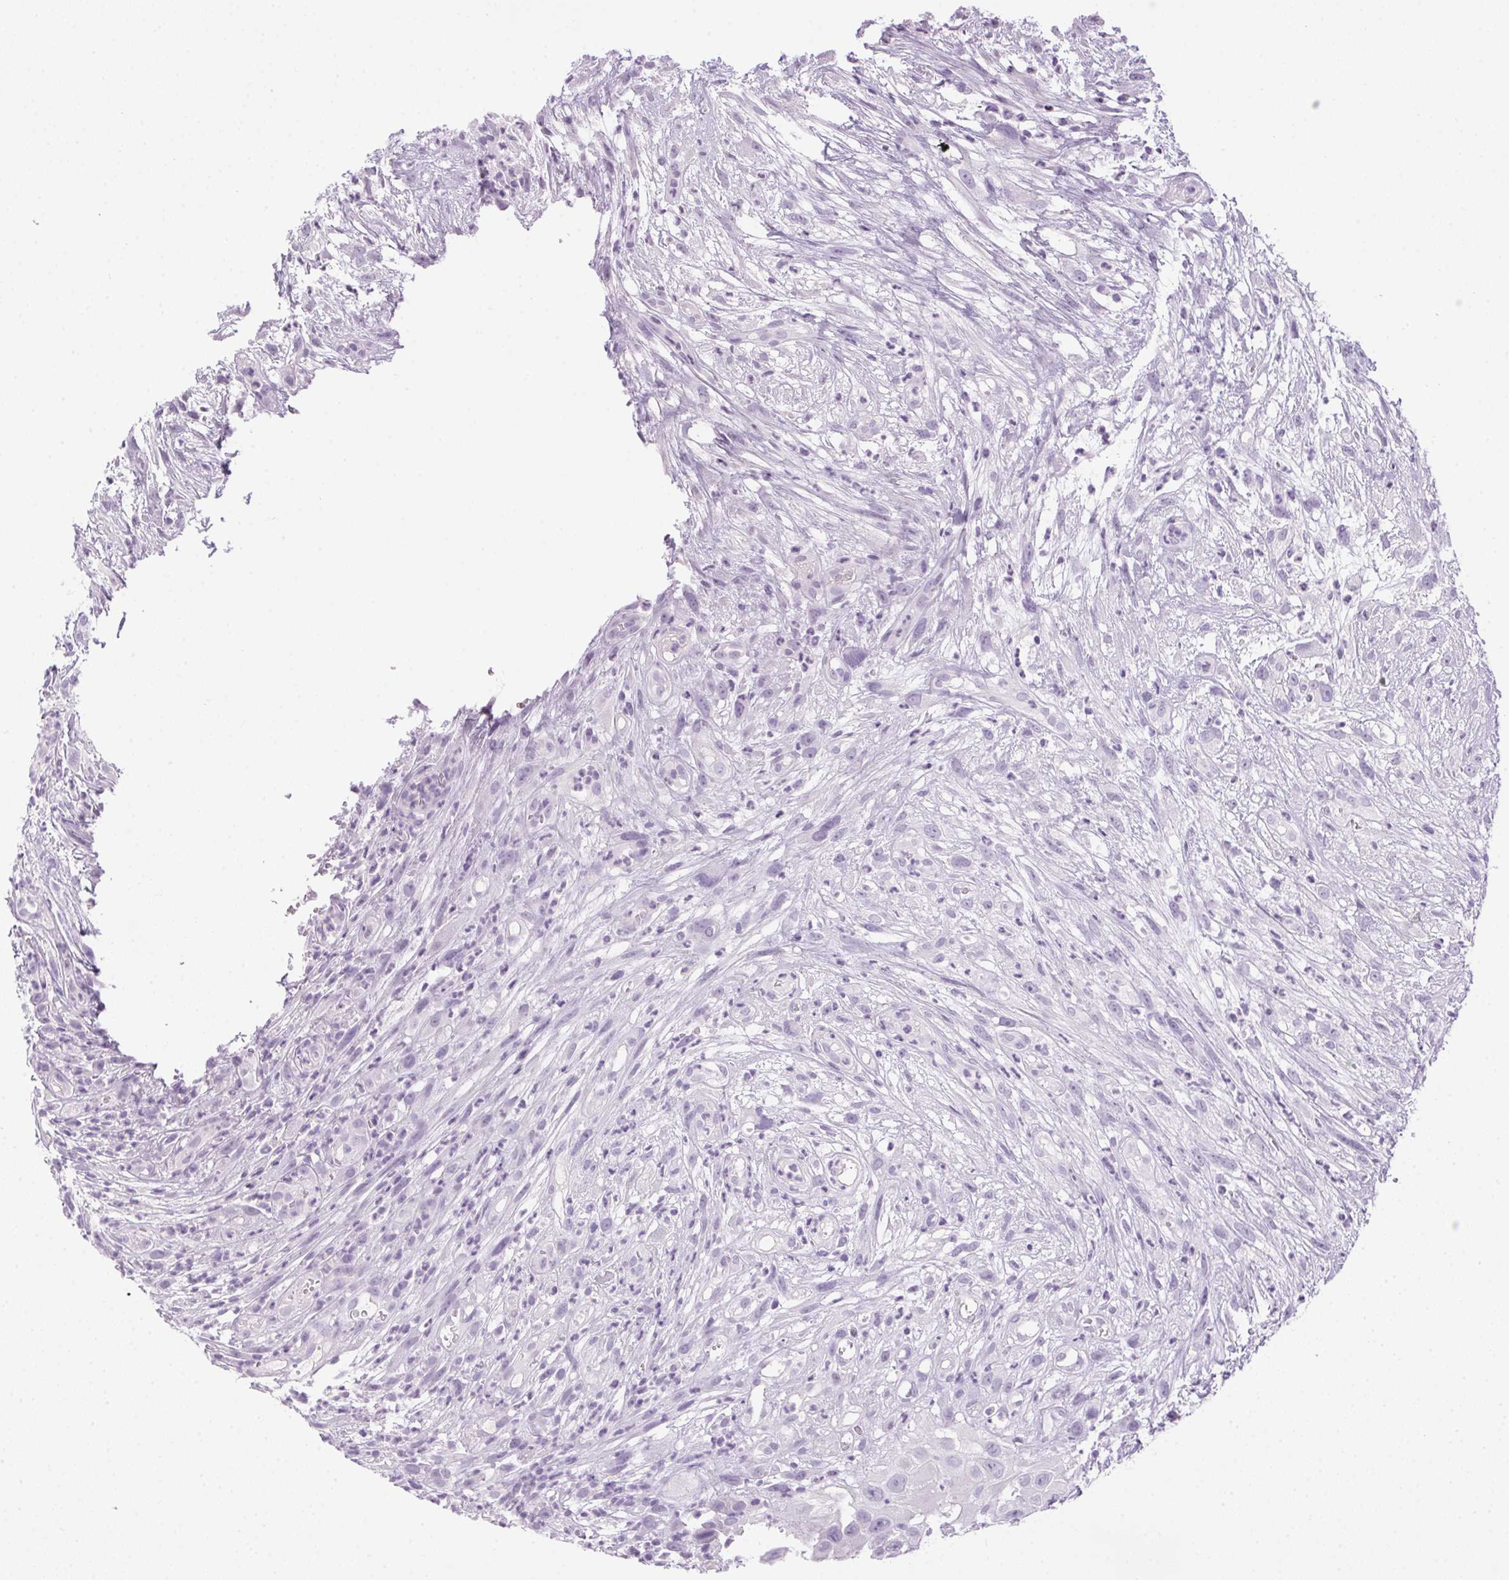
{"staining": {"intensity": "negative", "quantity": "none", "location": "none"}, "tissue": "head and neck cancer", "cell_type": "Tumor cells", "image_type": "cancer", "snomed": [{"axis": "morphology", "description": "Squamous cell carcinoma, NOS"}, {"axis": "topography", "description": "Head-Neck"}], "caption": "A histopathology image of head and neck squamous cell carcinoma stained for a protein reveals no brown staining in tumor cells.", "gene": "POPDC2", "patient": {"sex": "male", "age": 65}}